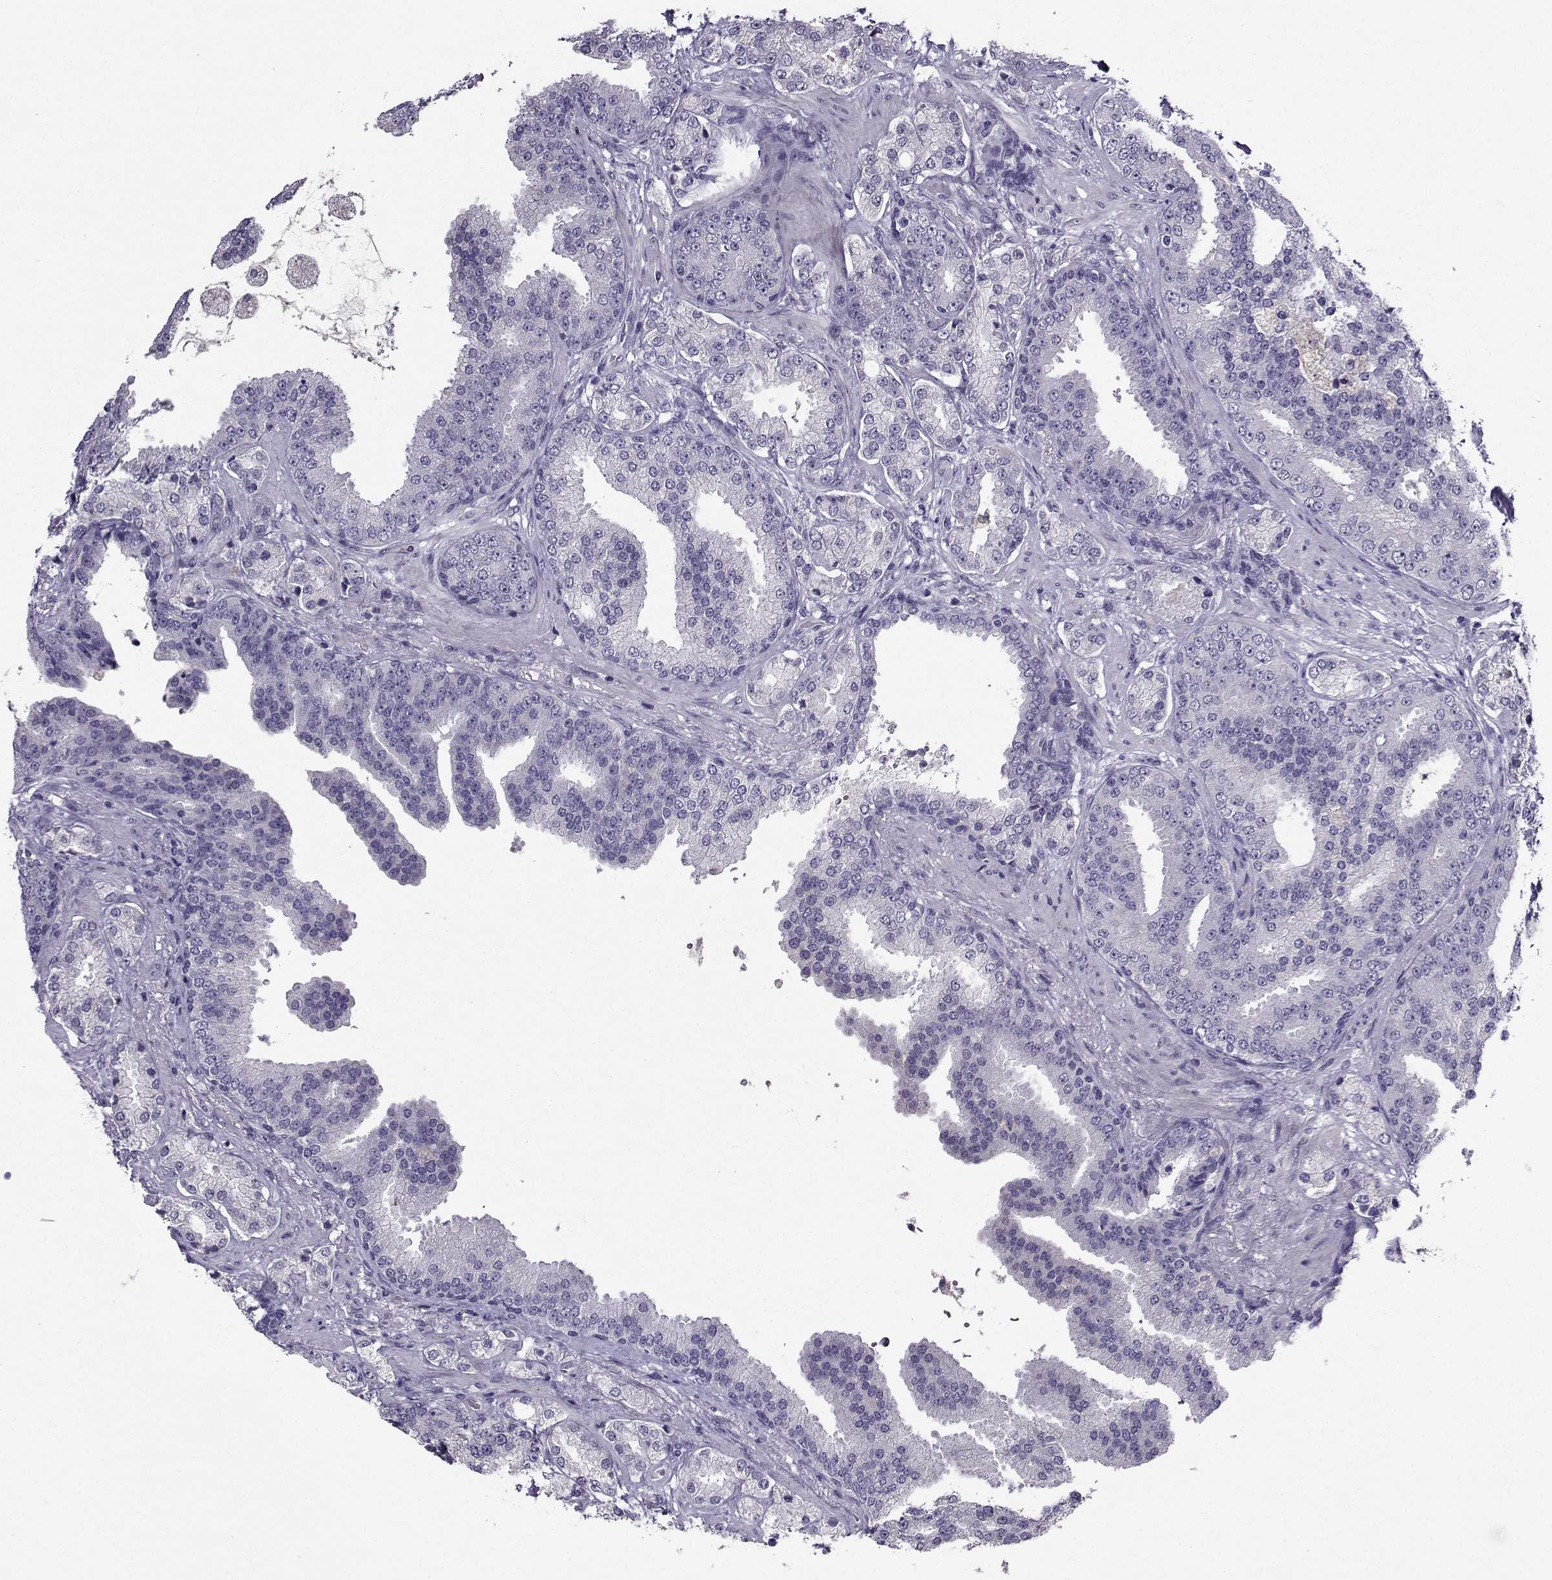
{"staining": {"intensity": "negative", "quantity": "none", "location": "none"}, "tissue": "prostate cancer", "cell_type": "Tumor cells", "image_type": "cancer", "snomed": [{"axis": "morphology", "description": "Adenocarcinoma, Low grade"}, {"axis": "topography", "description": "Prostate"}], "caption": "A micrograph of human prostate cancer (low-grade adenocarcinoma) is negative for staining in tumor cells. (DAB immunohistochemistry, high magnification).", "gene": "CRYBB1", "patient": {"sex": "male", "age": 68}}